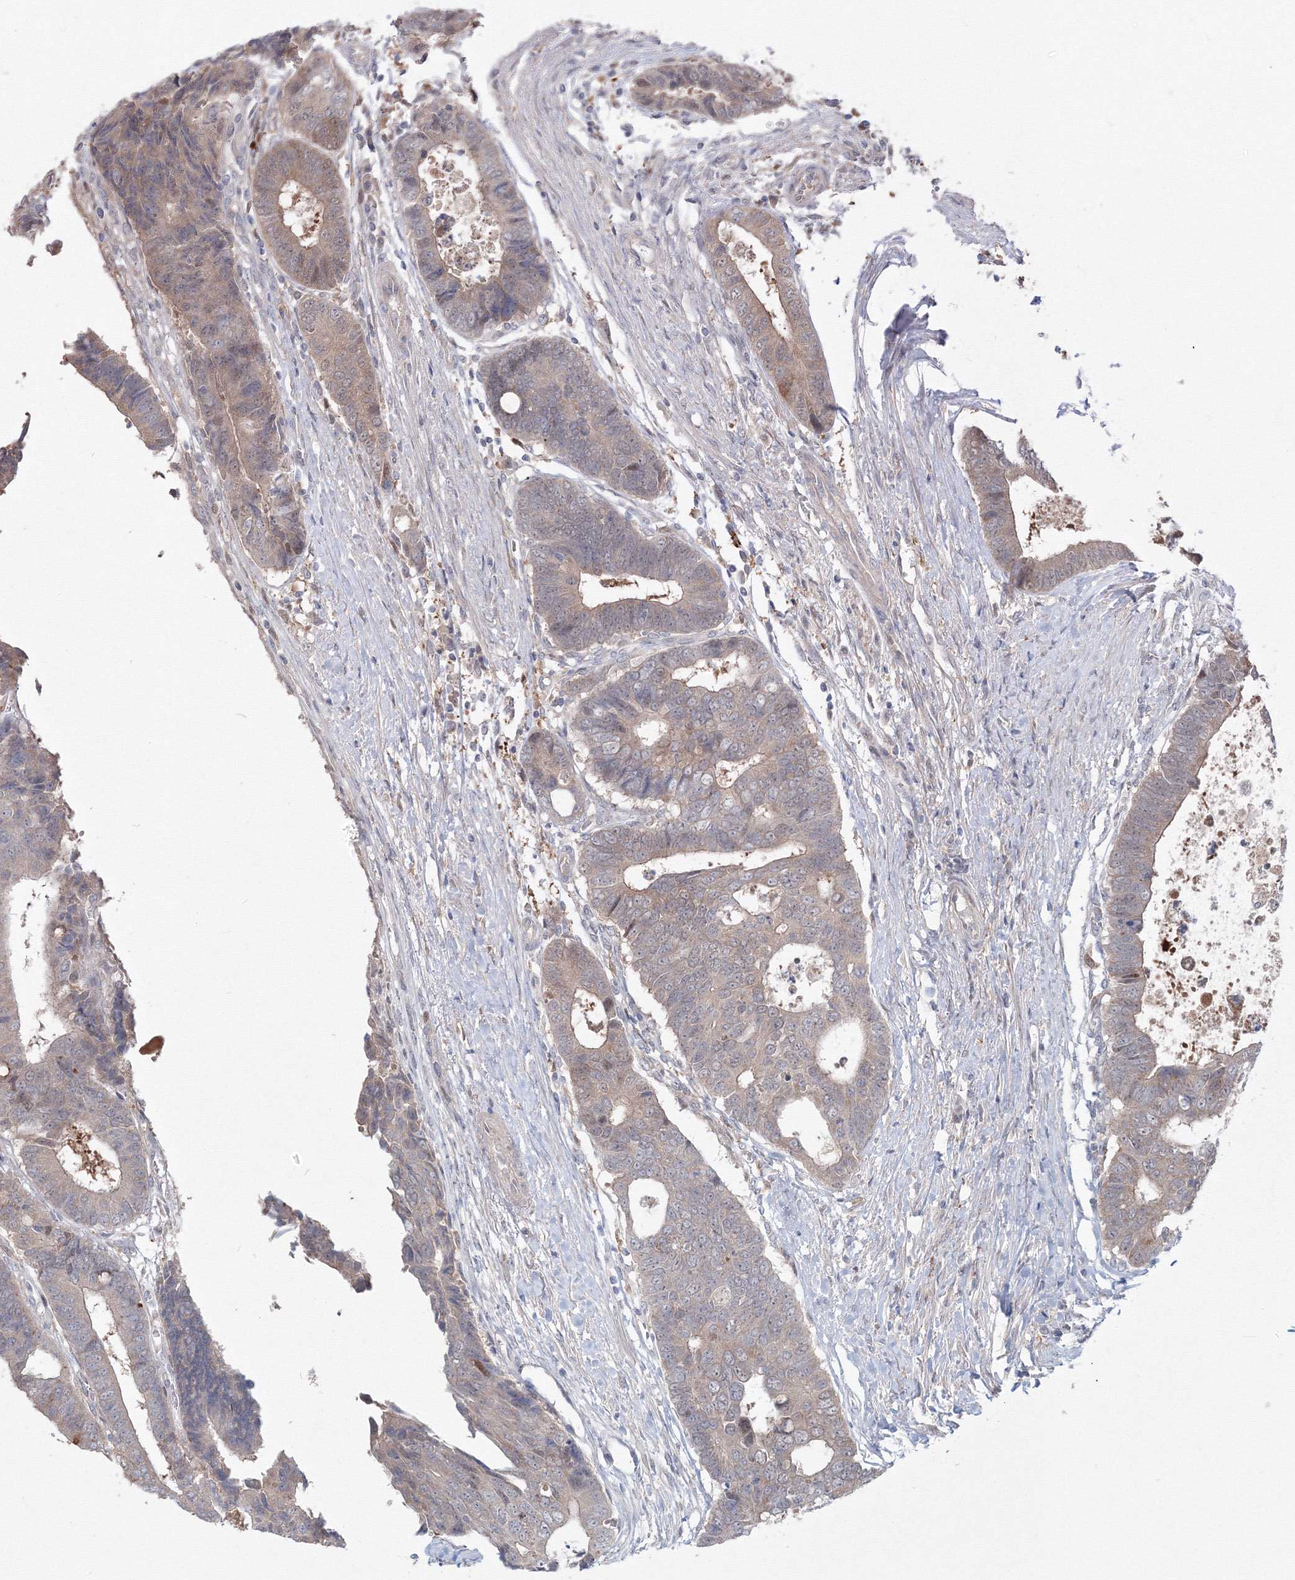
{"staining": {"intensity": "weak", "quantity": "25%-75%", "location": "cytoplasmic/membranous"}, "tissue": "colorectal cancer", "cell_type": "Tumor cells", "image_type": "cancer", "snomed": [{"axis": "morphology", "description": "Adenocarcinoma, NOS"}, {"axis": "topography", "description": "Rectum"}], "caption": "Tumor cells display low levels of weak cytoplasmic/membranous expression in about 25%-75% of cells in human colorectal adenocarcinoma.", "gene": "MKRN2", "patient": {"sex": "male", "age": 84}}